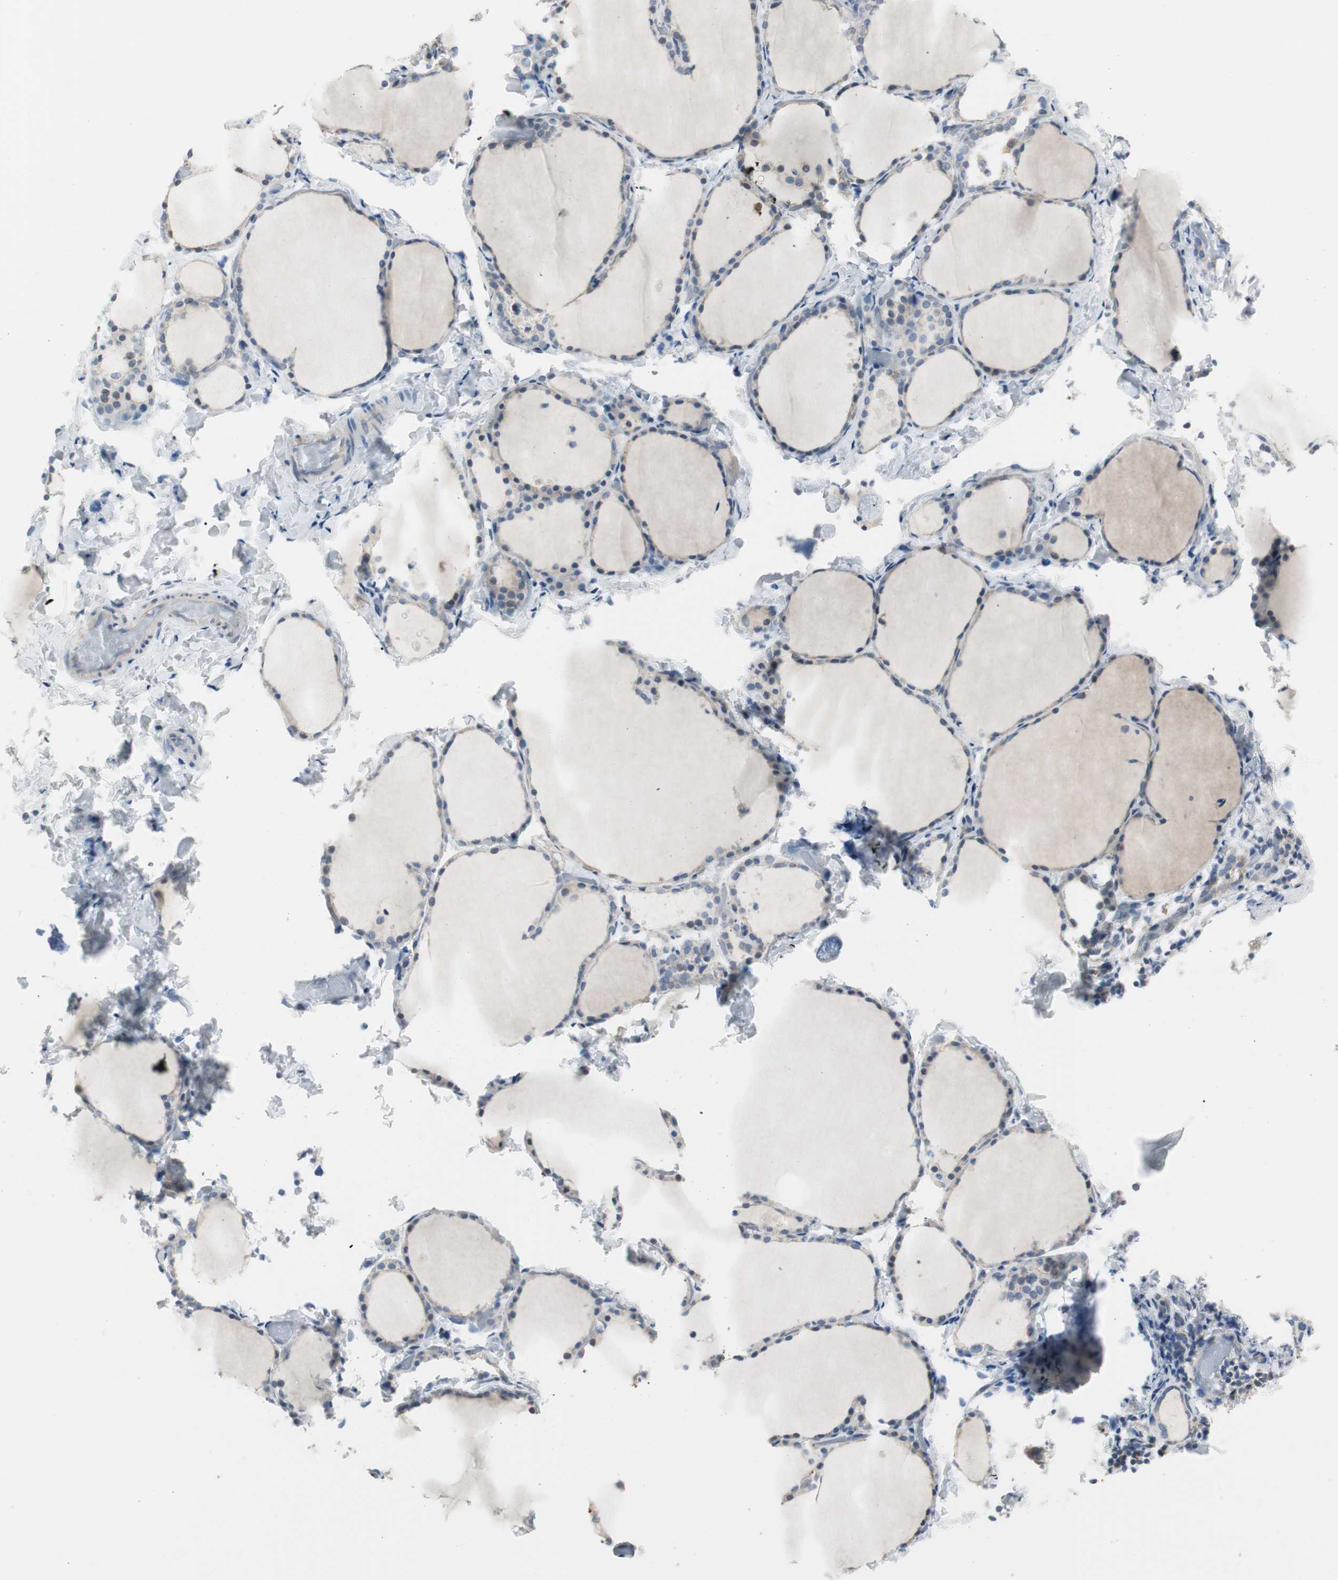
{"staining": {"intensity": "weak", "quantity": "25%-75%", "location": "cytoplasmic/membranous"}, "tissue": "thyroid gland", "cell_type": "Glandular cells", "image_type": "normal", "snomed": [{"axis": "morphology", "description": "Normal tissue, NOS"}, {"axis": "morphology", "description": "Papillary adenocarcinoma, NOS"}, {"axis": "topography", "description": "Thyroid gland"}], "caption": "Benign thyroid gland demonstrates weak cytoplasmic/membranous expression in approximately 25%-75% of glandular cells.", "gene": "SPINK4", "patient": {"sex": "female", "age": 30}}